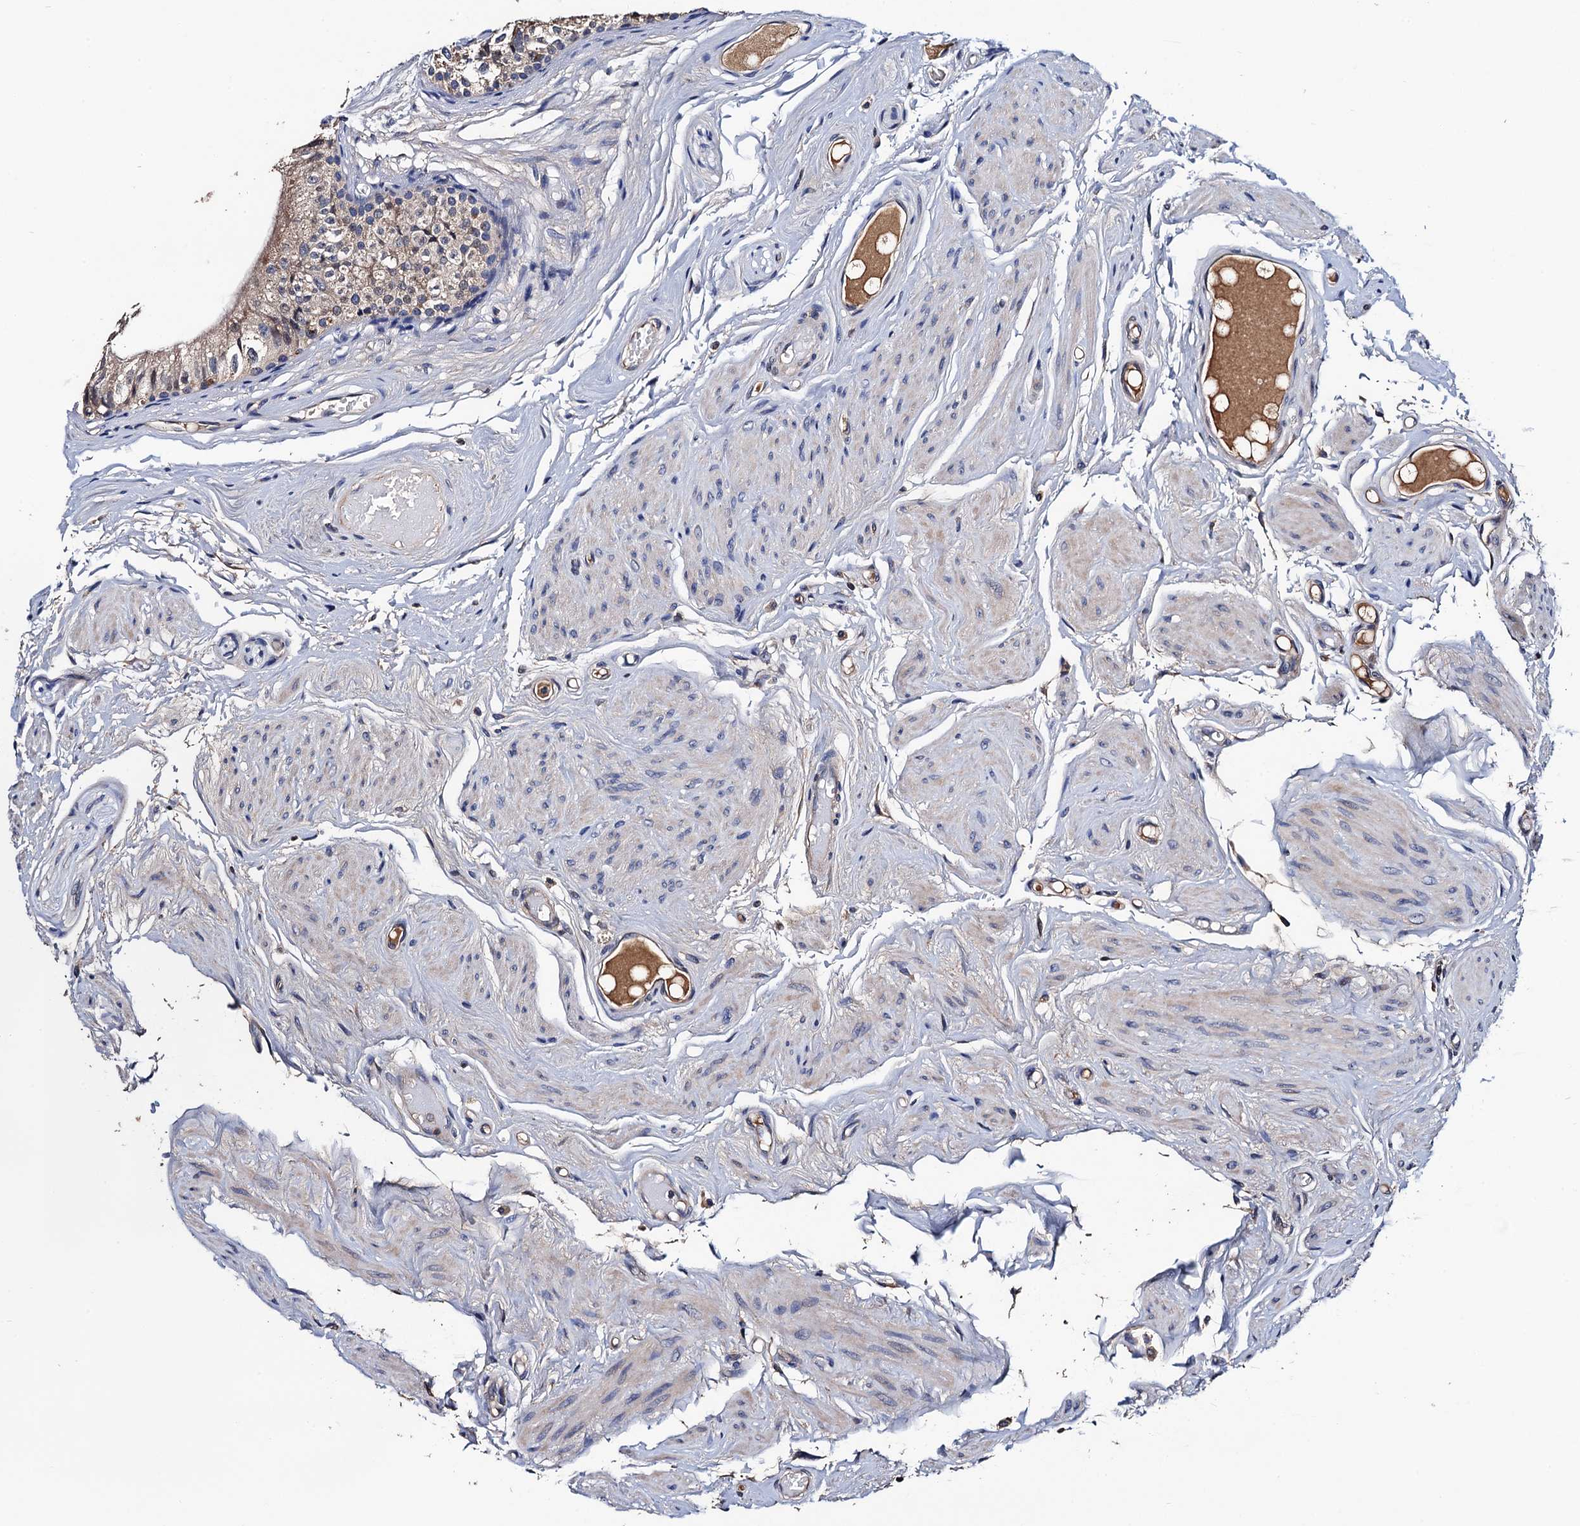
{"staining": {"intensity": "weak", "quantity": "25%-75%", "location": "cytoplasmic/membranous"}, "tissue": "epididymis", "cell_type": "Glandular cells", "image_type": "normal", "snomed": [{"axis": "morphology", "description": "Normal tissue, NOS"}, {"axis": "topography", "description": "Epididymis"}], "caption": "Immunohistochemistry (IHC) photomicrograph of unremarkable epididymis stained for a protein (brown), which shows low levels of weak cytoplasmic/membranous staining in approximately 25%-75% of glandular cells.", "gene": "RGS11", "patient": {"sex": "male", "age": 79}}